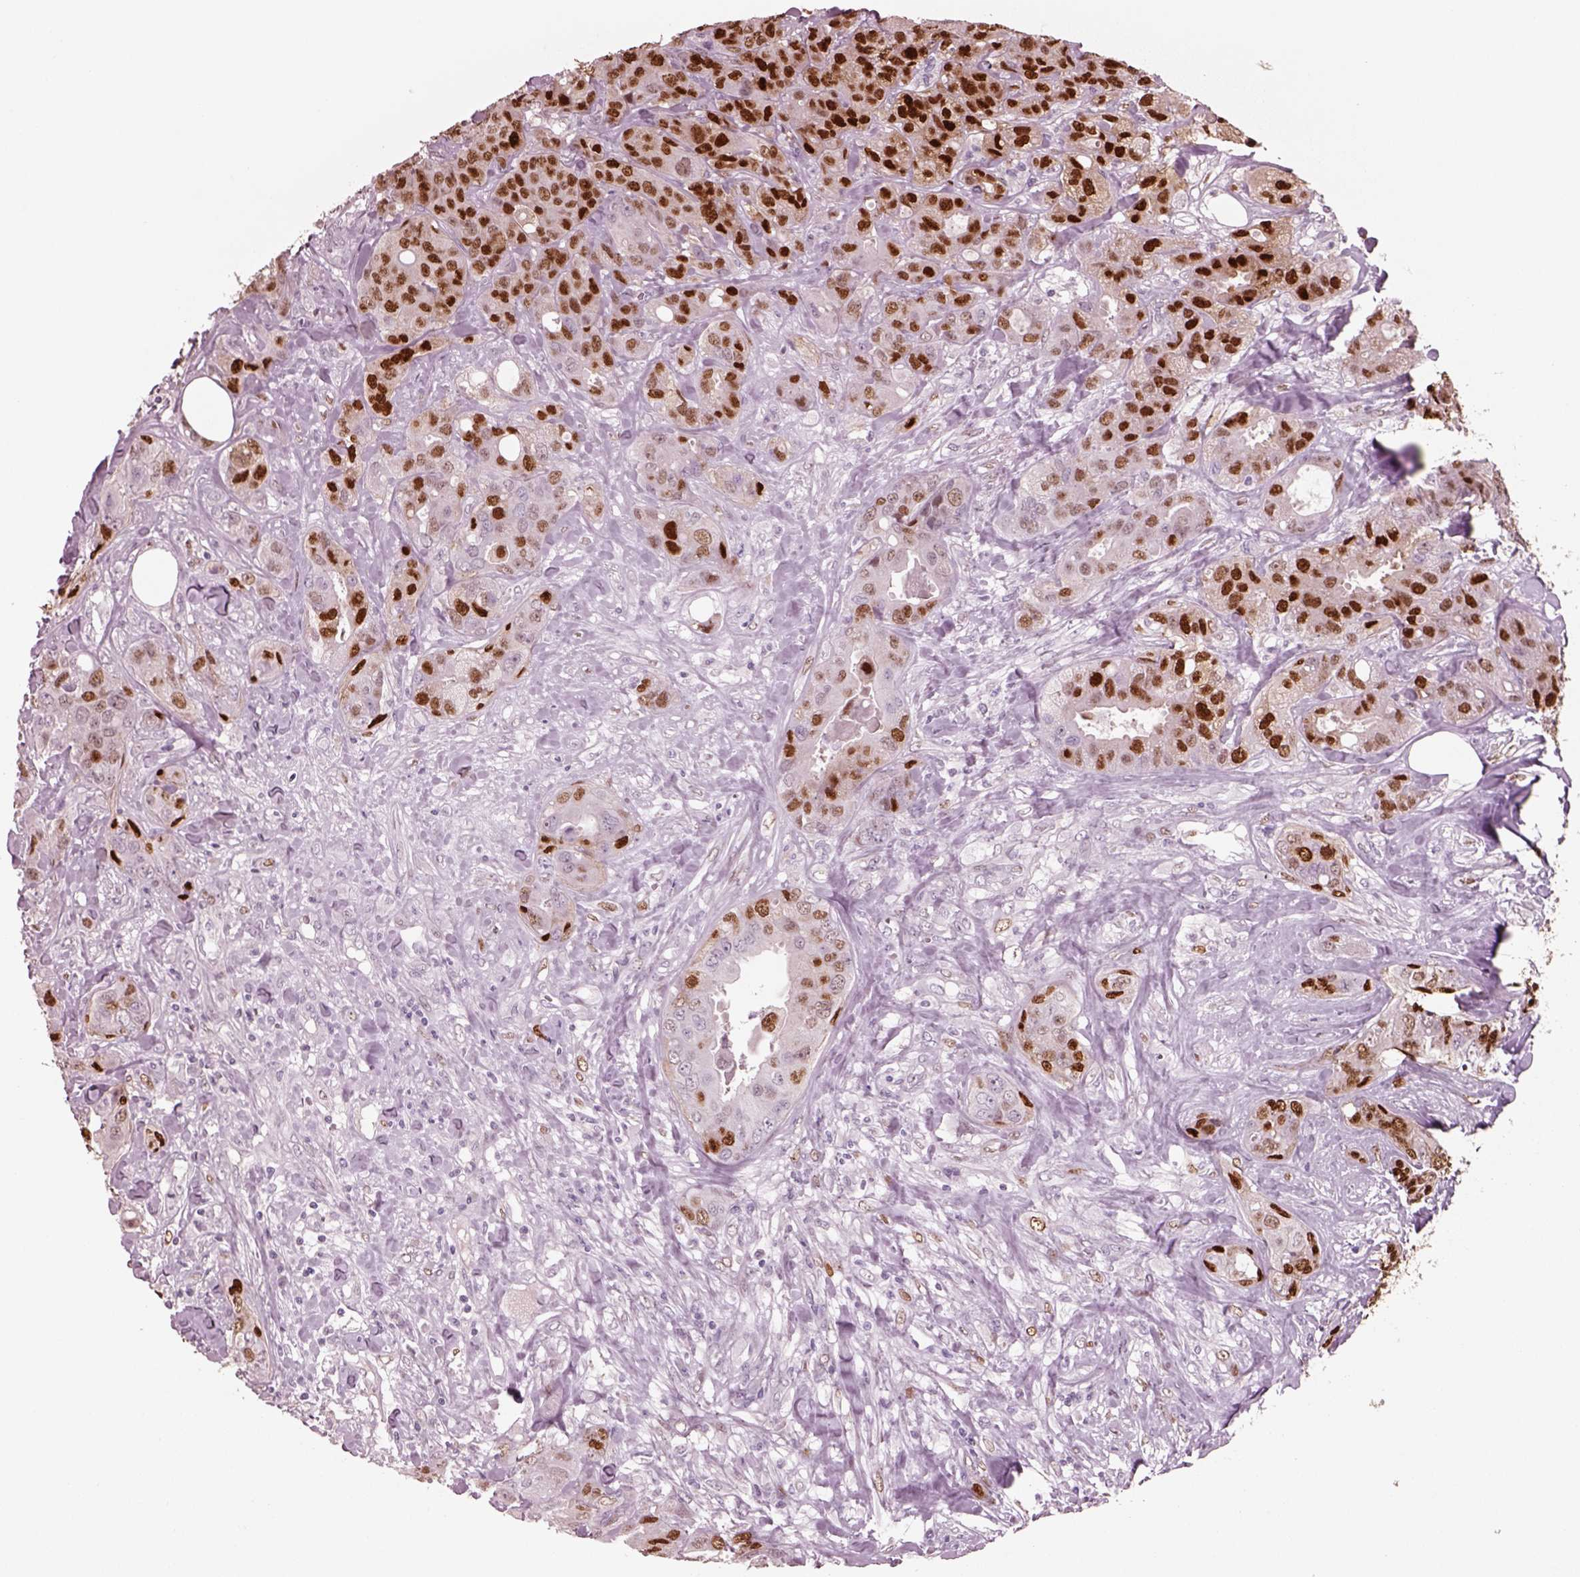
{"staining": {"intensity": "strong", "quantity": ">75%", "location": "nuclear"}, "tissue": "breast cancer", "cell_type": "Tumor cells", "image_type": "cancer", "snomed": [{"axis": "morphology", "description": "Duct carcinoma"}, {"axis": "topography", "description": "Breast"}], "caption": "Breast cancer (invasive ductal carcinoma) stained for a protein (brown) reveals strong nuclear positive expression in approximately >75% of tumor cells.", "gene": "SOX9", "patient": {"sex": "female", "age": 43}}